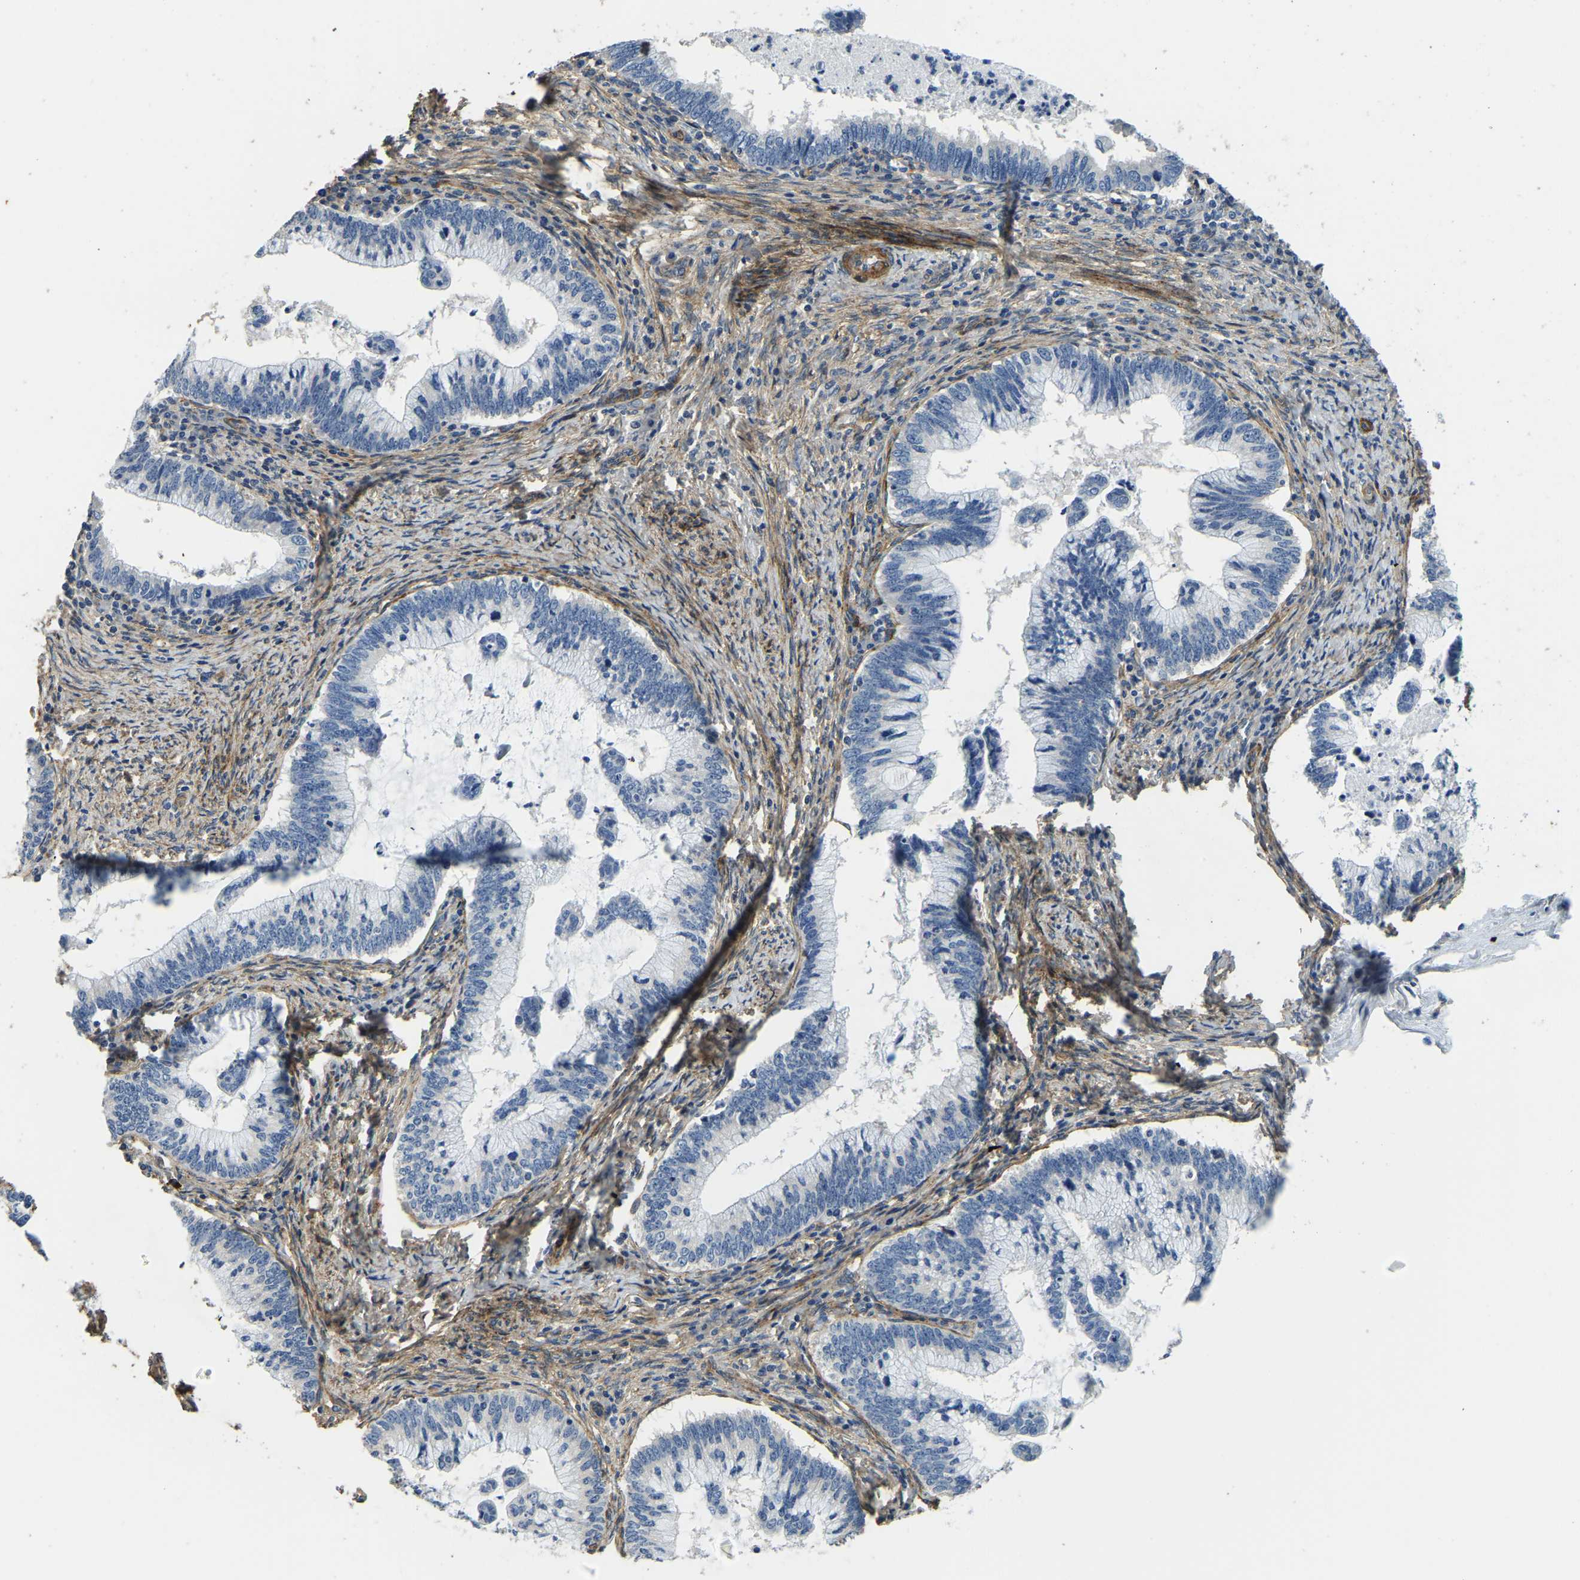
{"staining": {"intensity": "negative", "quantity": "none", "location": "none"}, "tissue": "cervical cancer", "cell_type": "Tumor cells", "image_type": "cancer", "snomed": [{"axis": "morphology", "description": "Adenocarcinoma, NOS"}, {"axis": "topography", "description": "Cervix"}], "caption": "Histopathology image shows no significant protein staining in tumor cells of cervical cancer (adenocarcinoma).", "gene": "RNF39", "patient": {"sex": "female", "age": 36}}